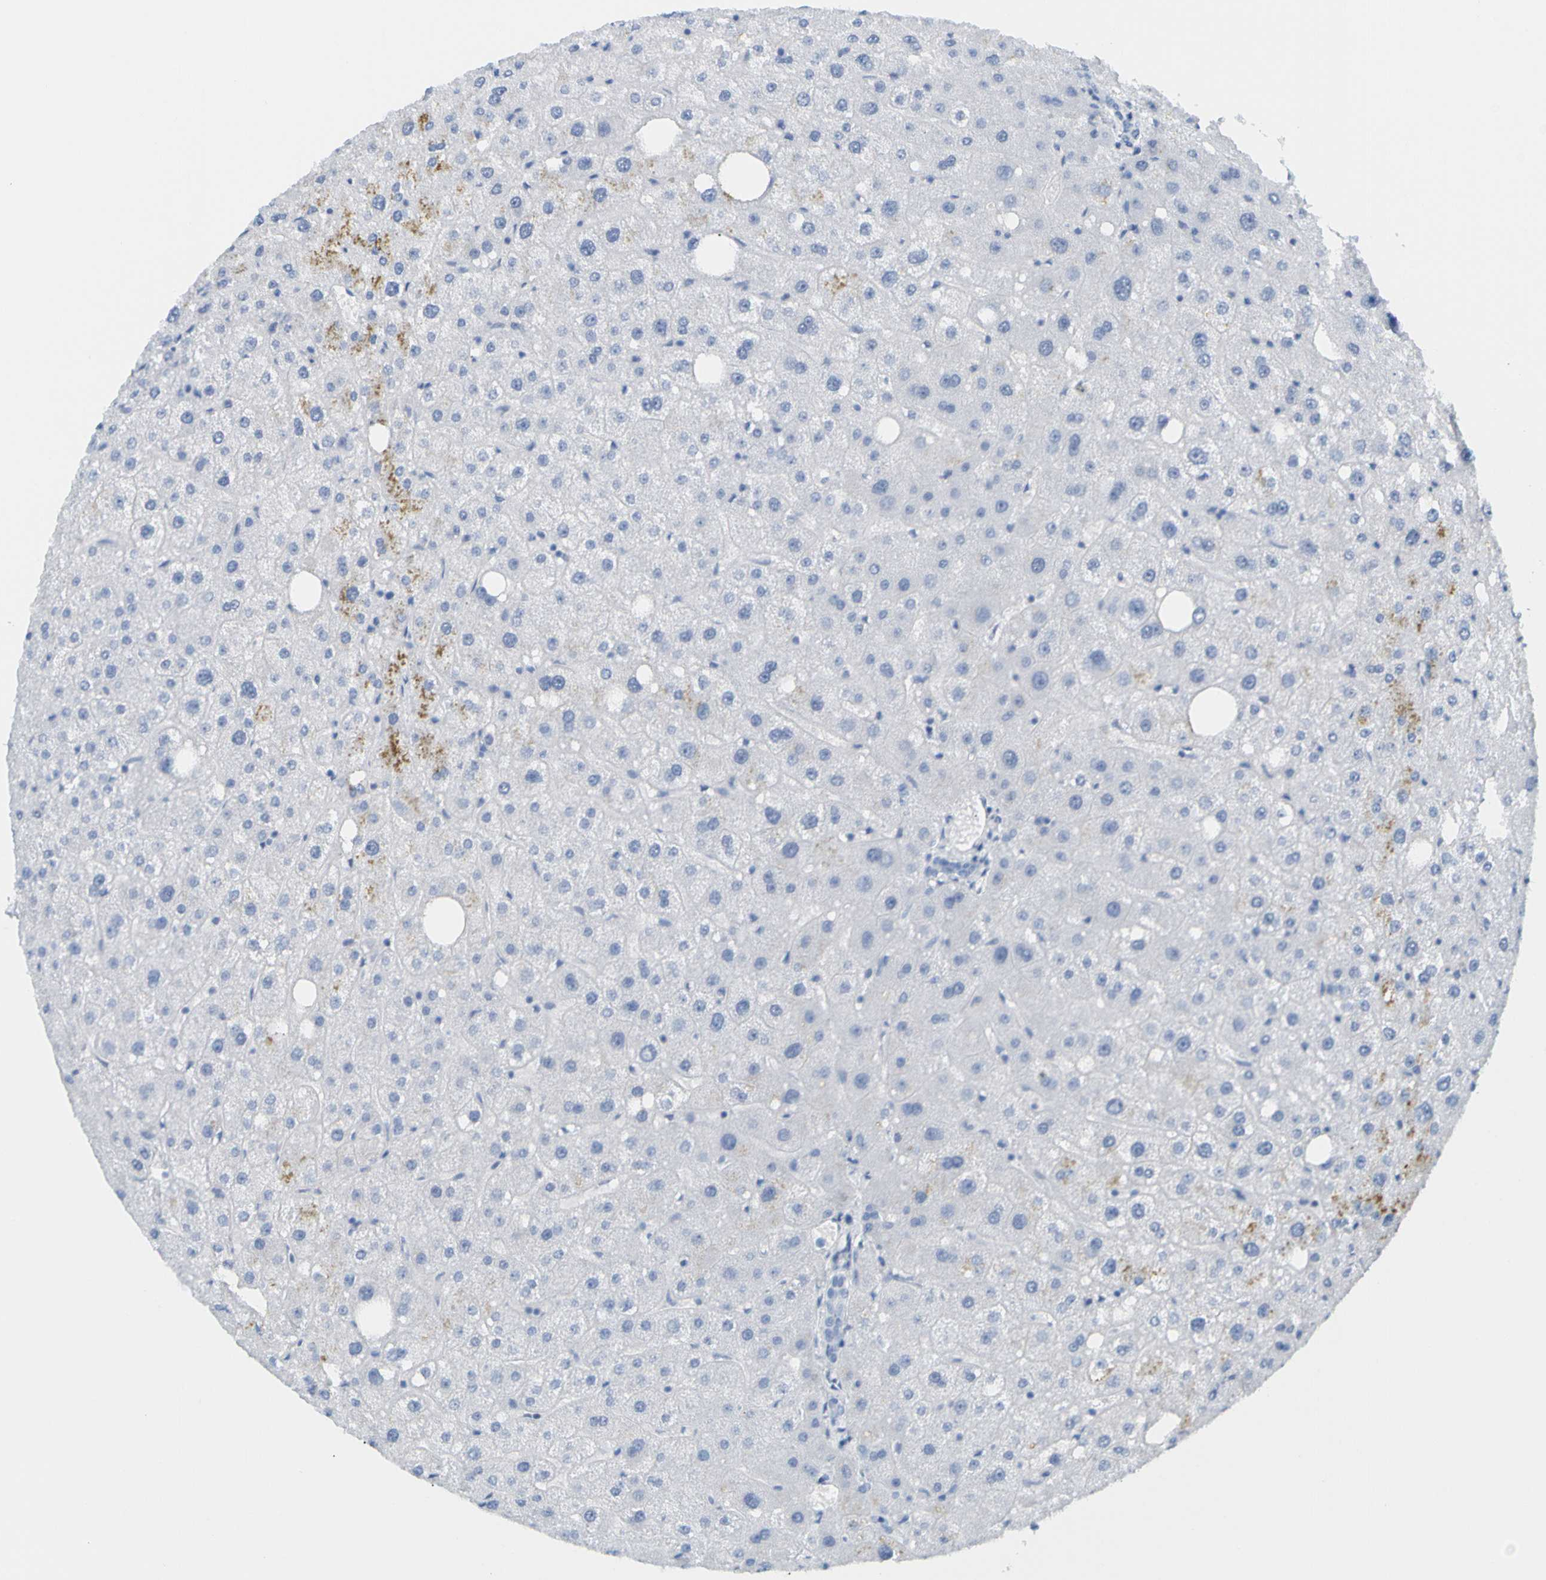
{"staining": {"intensity": "negative", "quantity": "none", "location": "none"}, "tissue": "liver", "cell_type": "Cholangiocytes", "image_type": "normal", "snomed": [{"axis": "morphology", "description": "Normal tissue, NOS"}, {"axis": "topography", "description": "Liver"}], "caption": "Cholangiocytes are negative for brown protein staining in normal liver. (DAB immunohistochemistry (IHC) visualized using brightfield microscopy, high magnification).", "gene": "OPN1SW", "patient": {"sex": "male", "age": 73}}